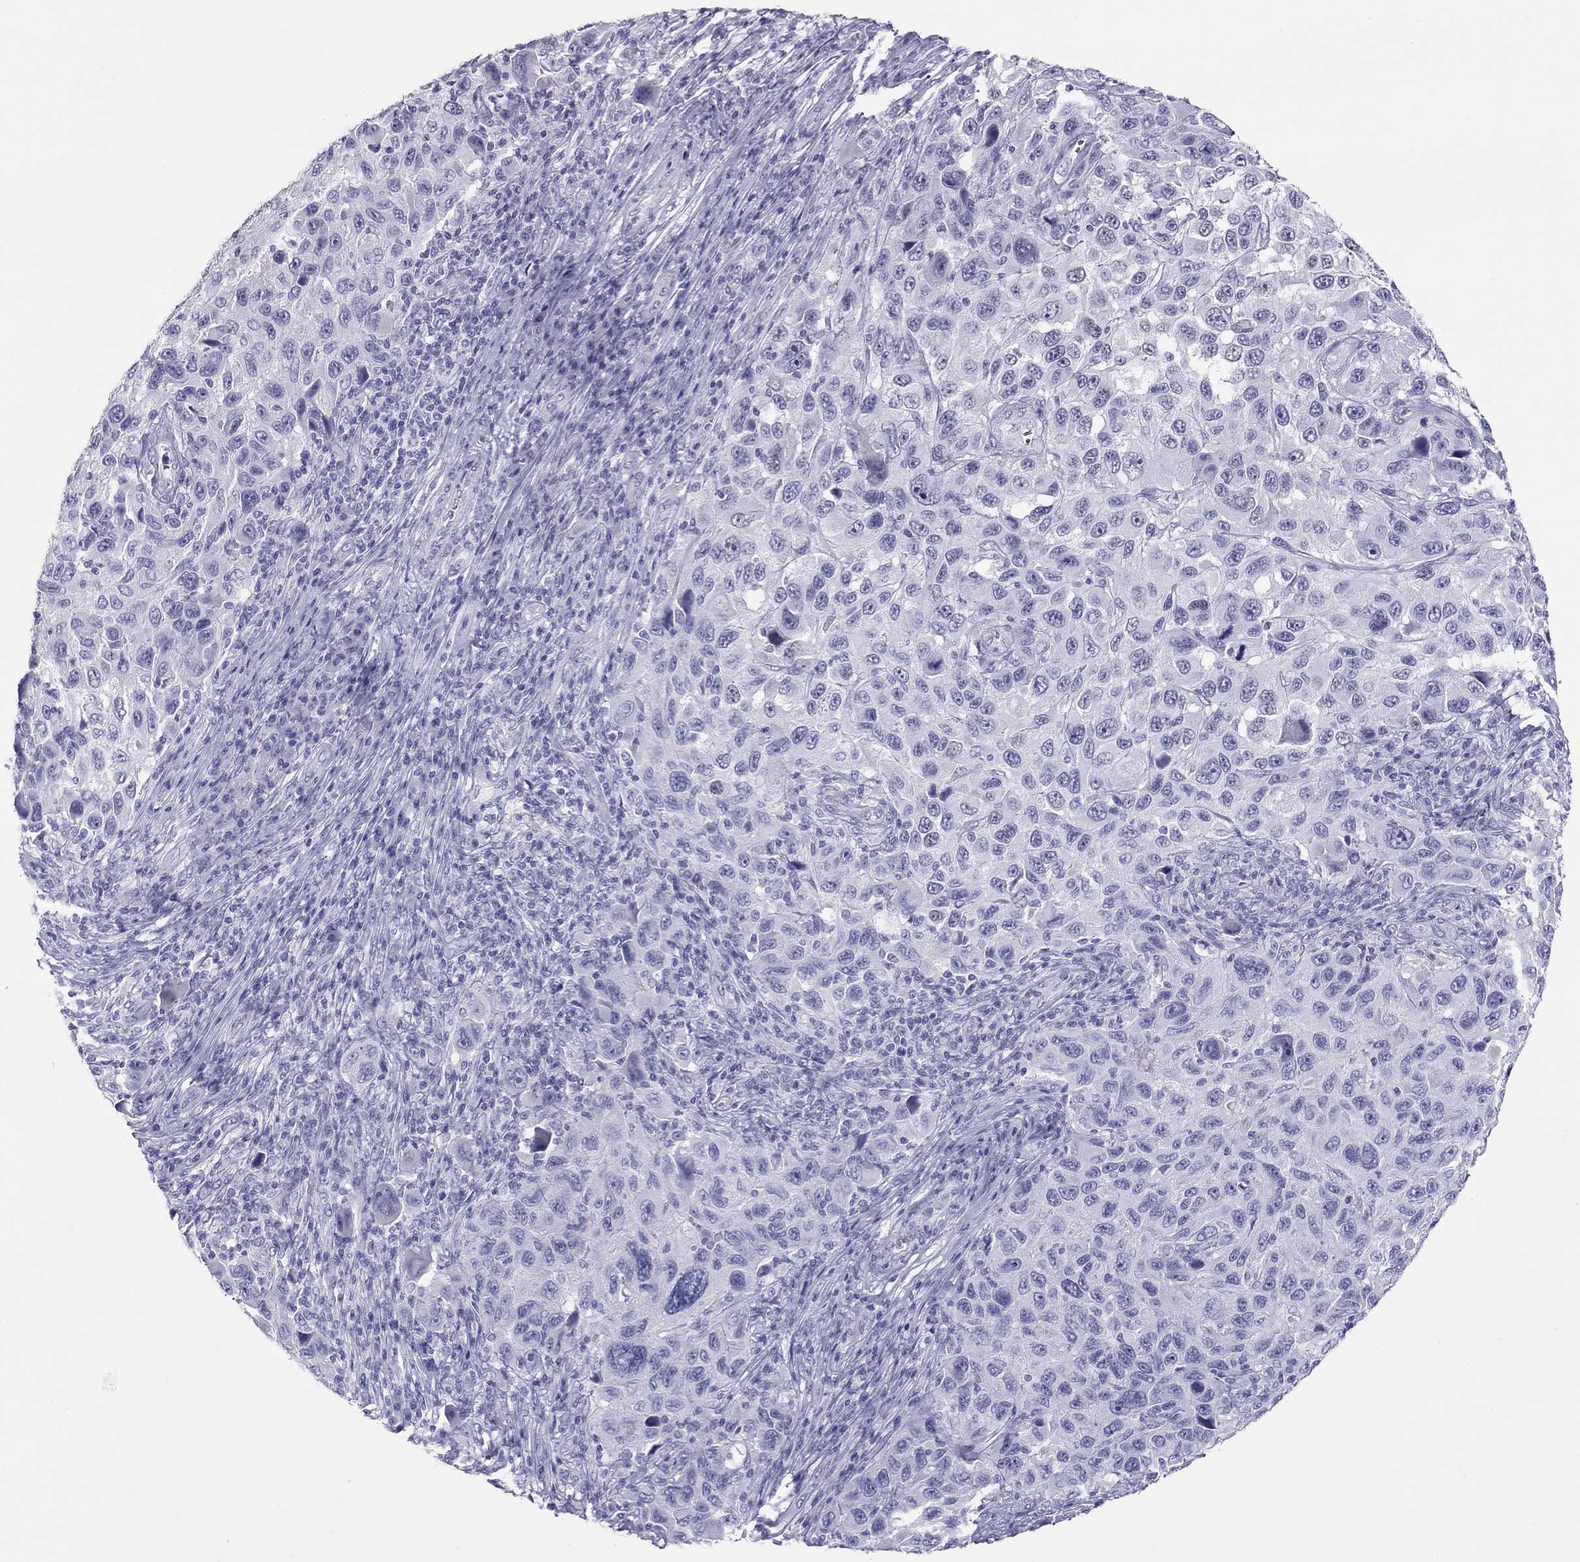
{"staining": {"intensity": "negative", "quantity": "none", "location": "none"}, "tissue": "melanoma", "cell_type": "Tumor cells", "image_type": "cancer", "snomed": [{"axis": "morphology", "description": "Malignant melanoma, NOS"}, {"axis": "topography", "description": "Skin"}], "caption": "There is no significant staining in tumor cells of malignant melanoma.", "gene": "KCNV2", "patient": {"sex": "male", "age": 53}}